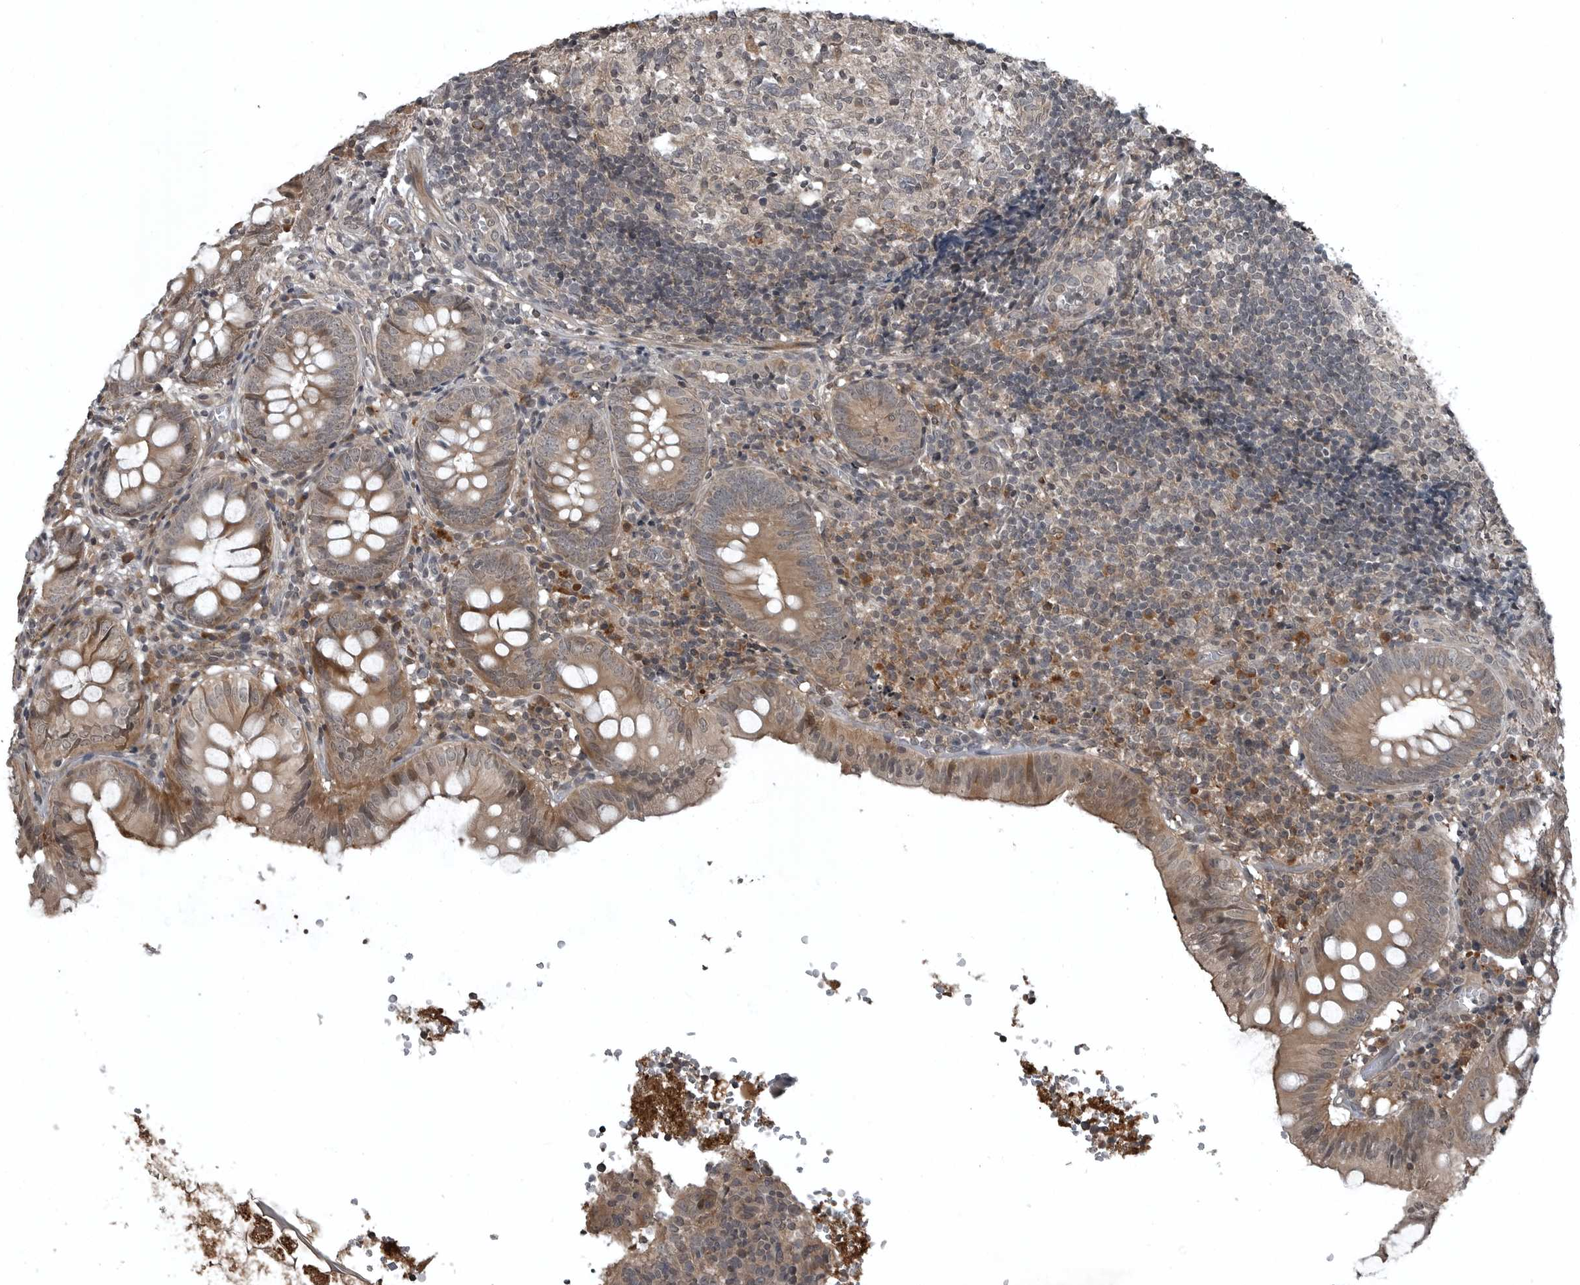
{"staining": {"intensity": "moderate", "quantity": ">75%", "location": "cytoplasmic/membranous,nuclear"}, "tissue": "appendix", "cell_type": "Glandular cells", "image_type": "normal", "snomed": [{"axis": "morphology", "description": "Normal tissue, NOS"}, {"axis": "topography", "description": "Appendix"}], "caption": "Protein analysis of unremarkable appendix displays moderate cytoplasmic/membranous,nuclear expression in approximately >75% of glandular cells. (brown staining indicates protein expression, while blue staining denotes nuclei).", "gene": "GAK", "patient": {"sex": "male", "age": 8}}